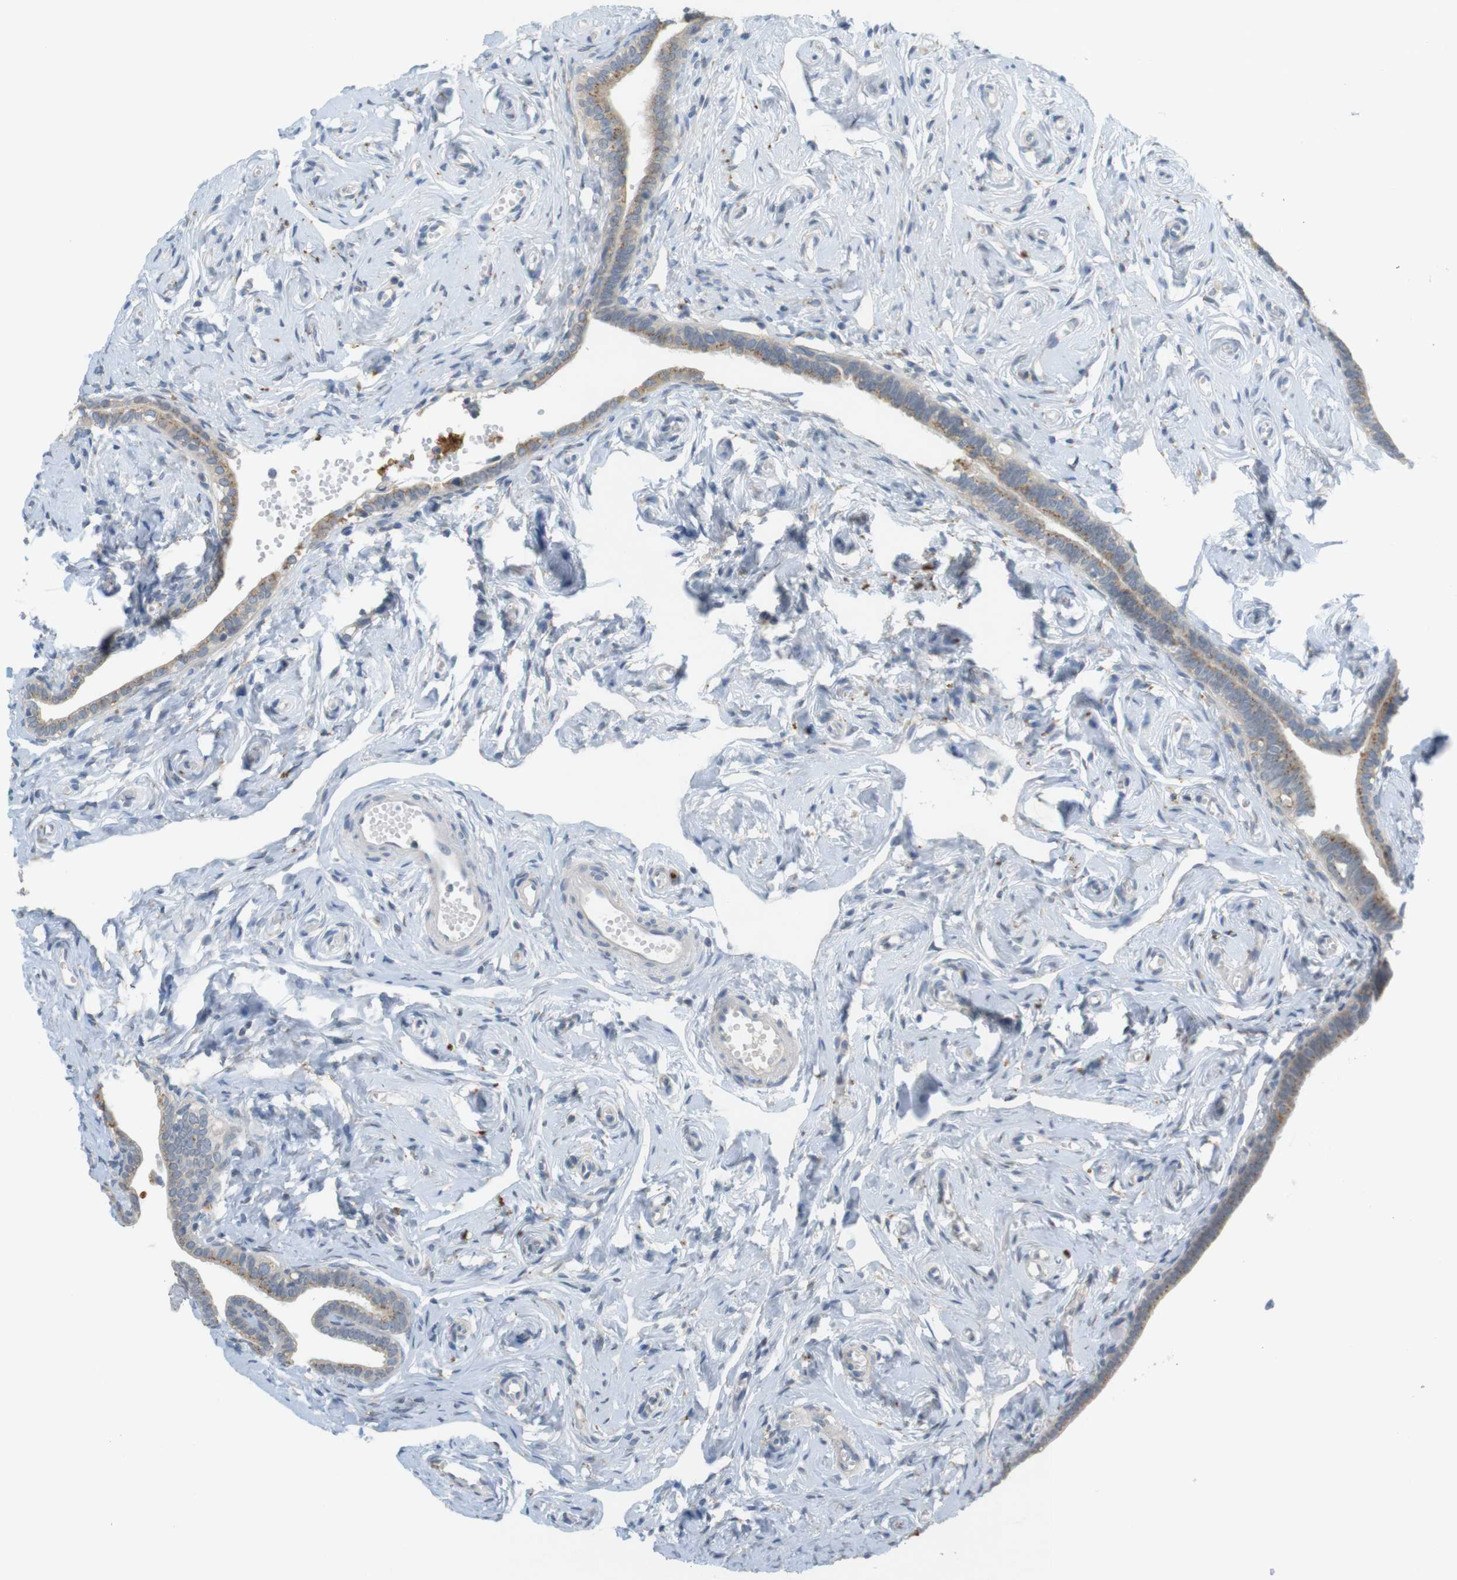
{"staining": {"intensity": "moderate", "quantity": ">75%", "location": "cytoplasmic/membranous"}, "tissue": "fallopian tube", "cell_type": "Glandular cells", "image_type": "normal", "snomed": [{"axis": "morphology", "description": "Normal tissue, NOS"}, {"axis": "topography", "description": "Fallopian tube"}], "caption": "Protein expression analysis of benign human fallopian tube reveals moderate cytoplasmic/membranous expression in about >75% of glandular cells. (brown staining indicates protein expression, while blue staining denotes nuclei).", "gene": "YIPF3", "patient": {"sex": "female", "age": 71}}